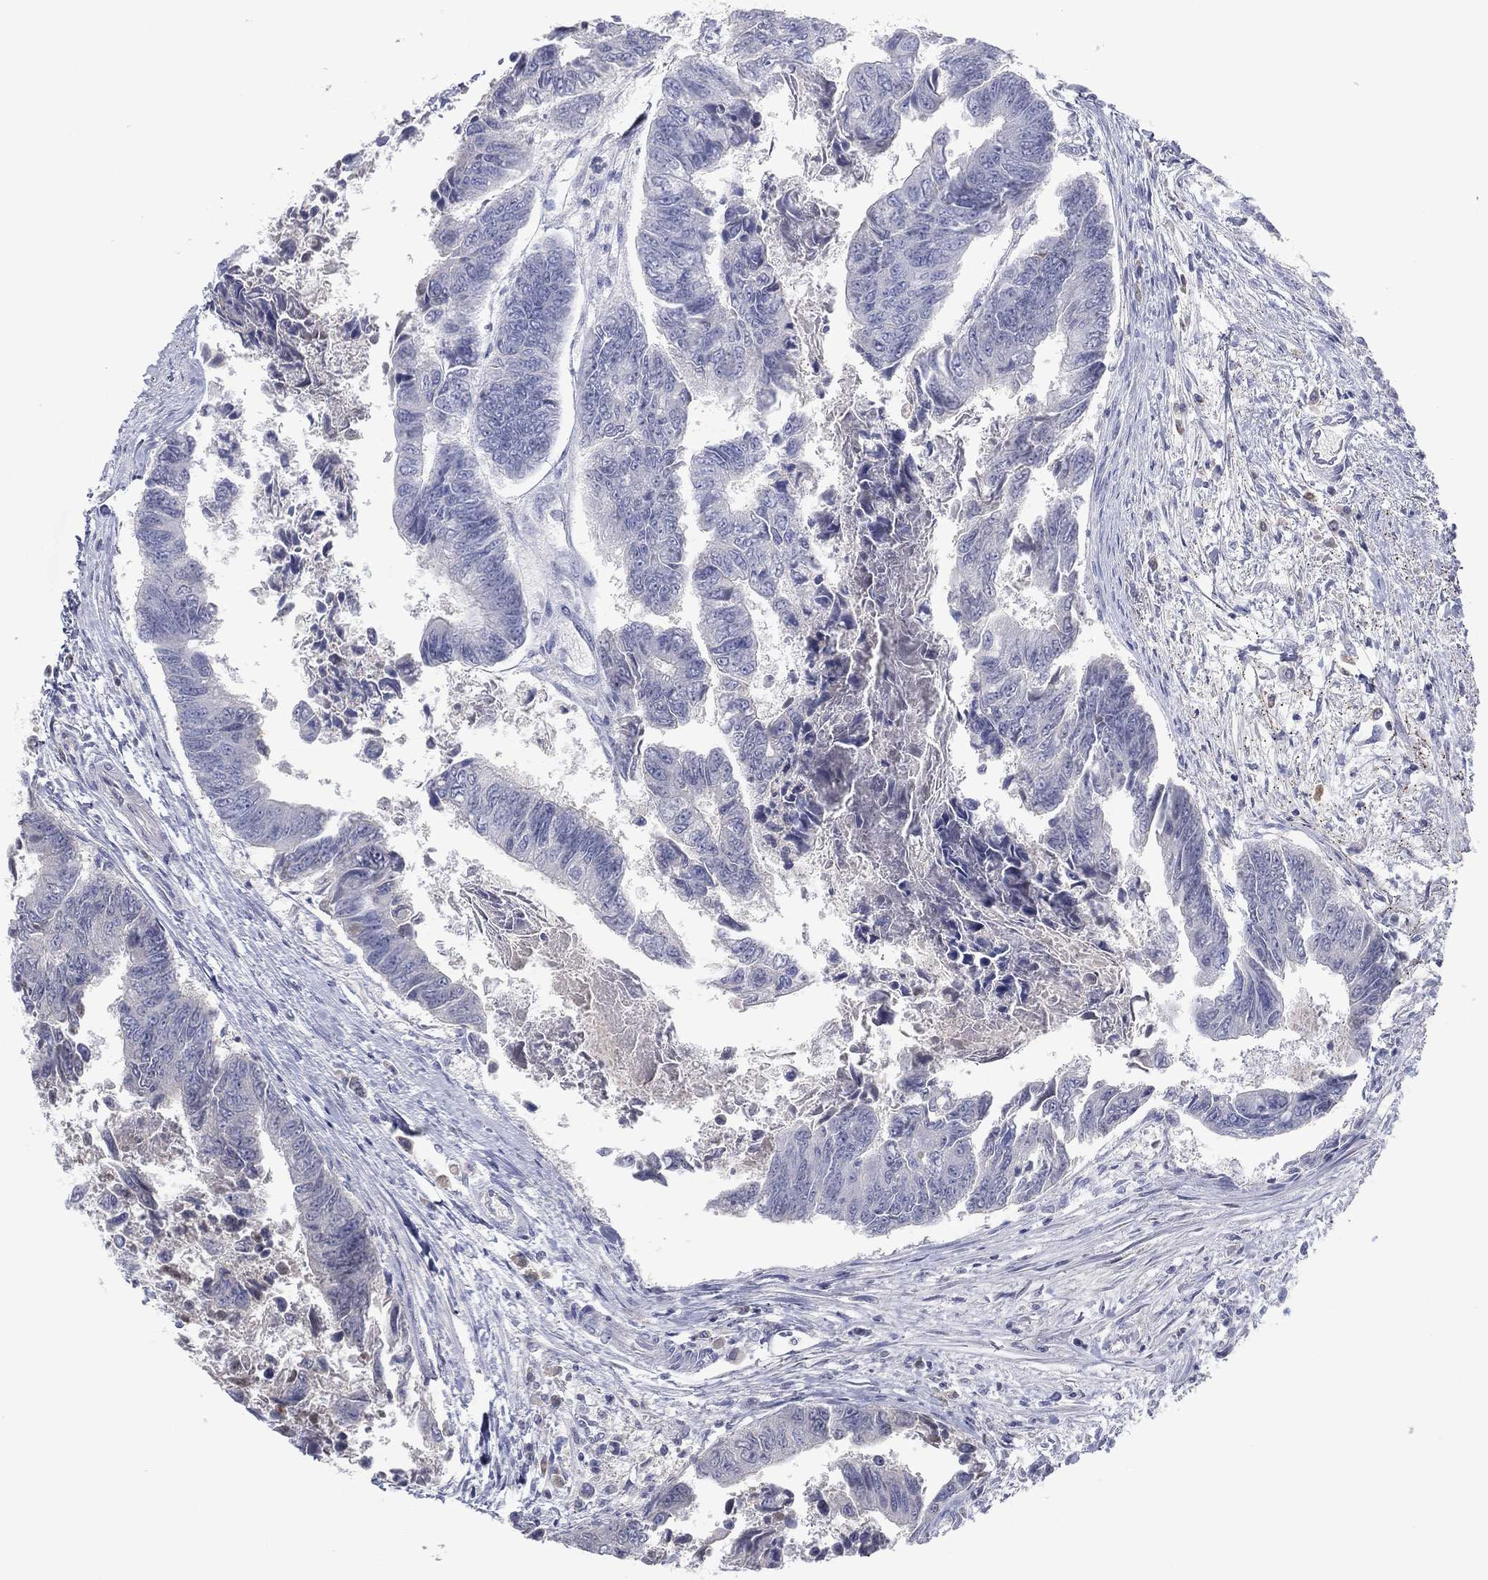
{"staining": {"intensity": "negative", "quantity": "none", "location": "none"}, "tissue": "colorectal cancer", "cell_type": "Tumor cells", "image_type": "cancer", "snomed": [{"axis": "morphology", "description": "Adenocarcinoma, NOS"}, {"axis": "topography", "description": "Colon"}], "caption": "There is no significant positivity in tumor cells of colorectal adenocarcinoma.", "gene": "CPT1B", "patient": {"sex": "female", "age": 65}}